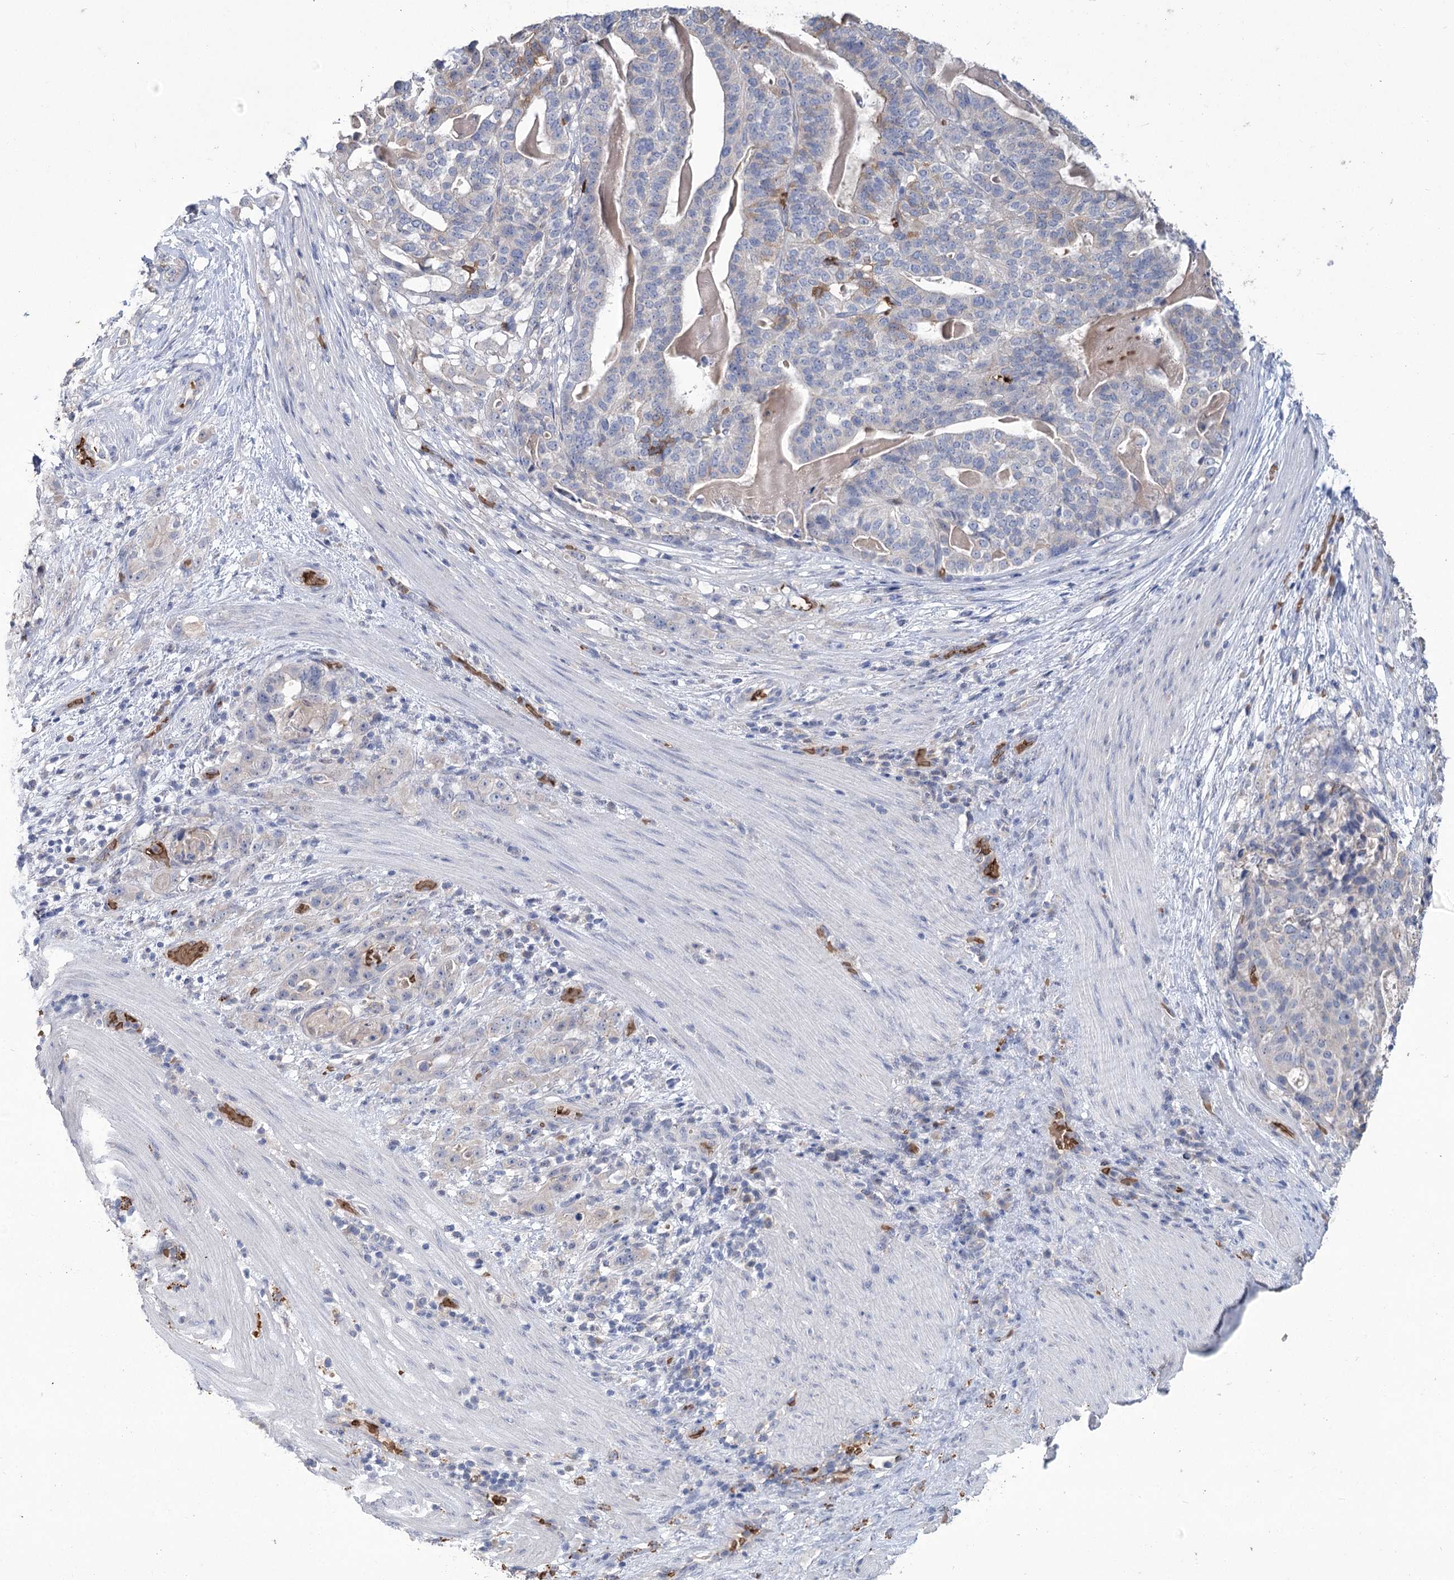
{"staining": {"intensity": "negative", "quantity": "none", "location": "none"}, "tissue": "stomach cancer", "cell_type": "Tumor cells", "image_type": "cancer", "snomed": [{"axis": "morphology", "description": "Adenocarcinoma, NOS"}, {"axis": "topography", "description": "Stomach"}], "caption": "IHC micrograph of neoplastic tissue: stomach cancer (adenocarcinoma) stained with DAB (3,3'-diaminobenzidine) exhibits no significant protein expression in tumor cells.", "gene": "HBA1", "patient": {"sex": "male", "age": 48}}